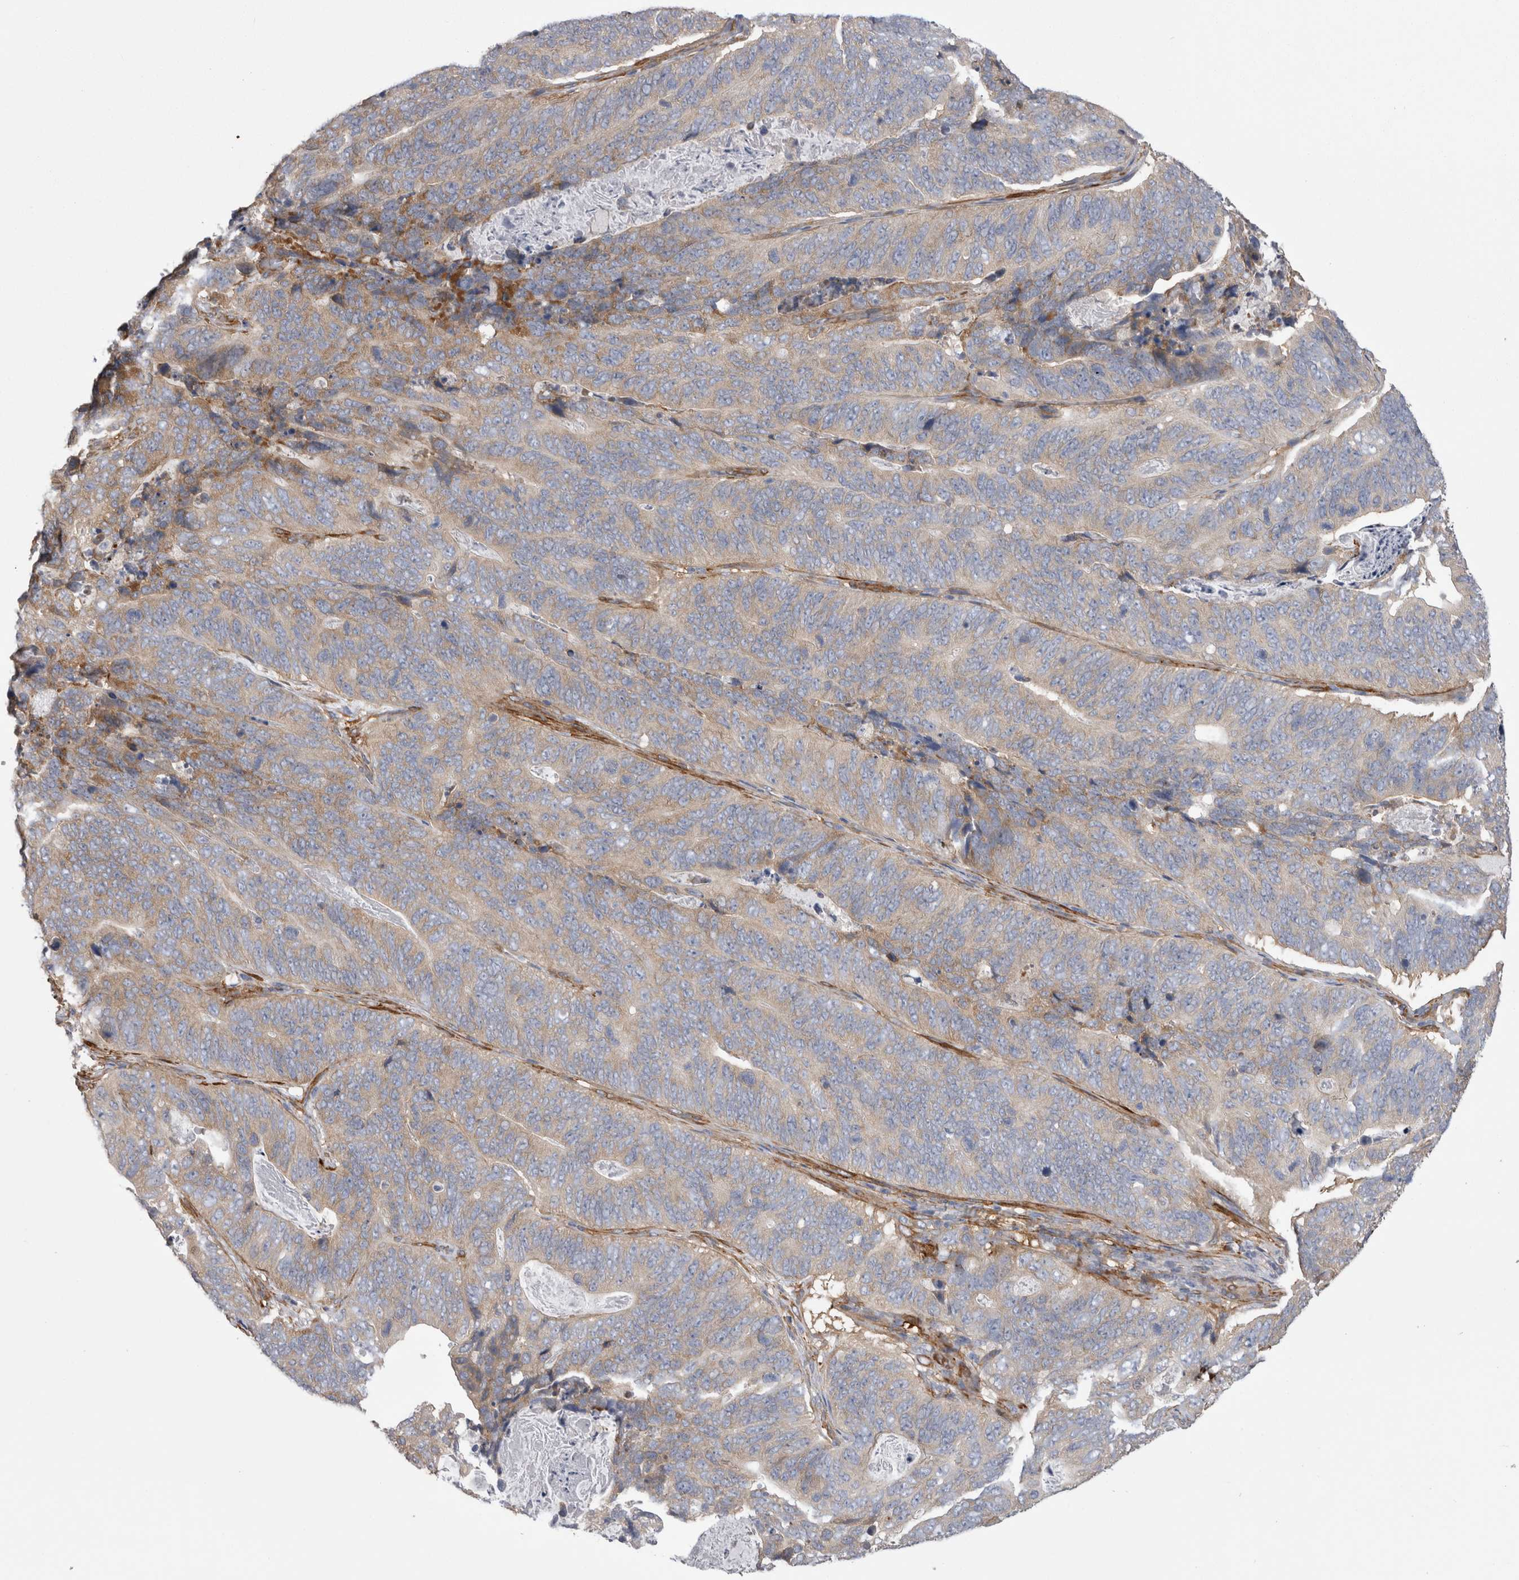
{"staining": {"intensity": "weak", "quantity": "<25%", "location": "cytoplasmic/membranous"}, "tissue": "stomach cancer", "cell_type": "Tumor cells", "image_type": "cancer", "snomed": [{"axis": "morphology", "description": "Normal tissue, NOS"}, {"axis": "morphology", "description": "Adenocarcinoma, NOS"}, {"axis": "topography", "description": "Stomach"}], "caption": "This is a histopathology image of immunohistochemistry (IHC) staining of stomach cancer (adenocarcinoma), which shows no positivity in tumor cells. (DAB immunohistochemistry (IHC), high magnification).", "gene": "EPRS1", "patient": {"sex": "female", "age": 89}}